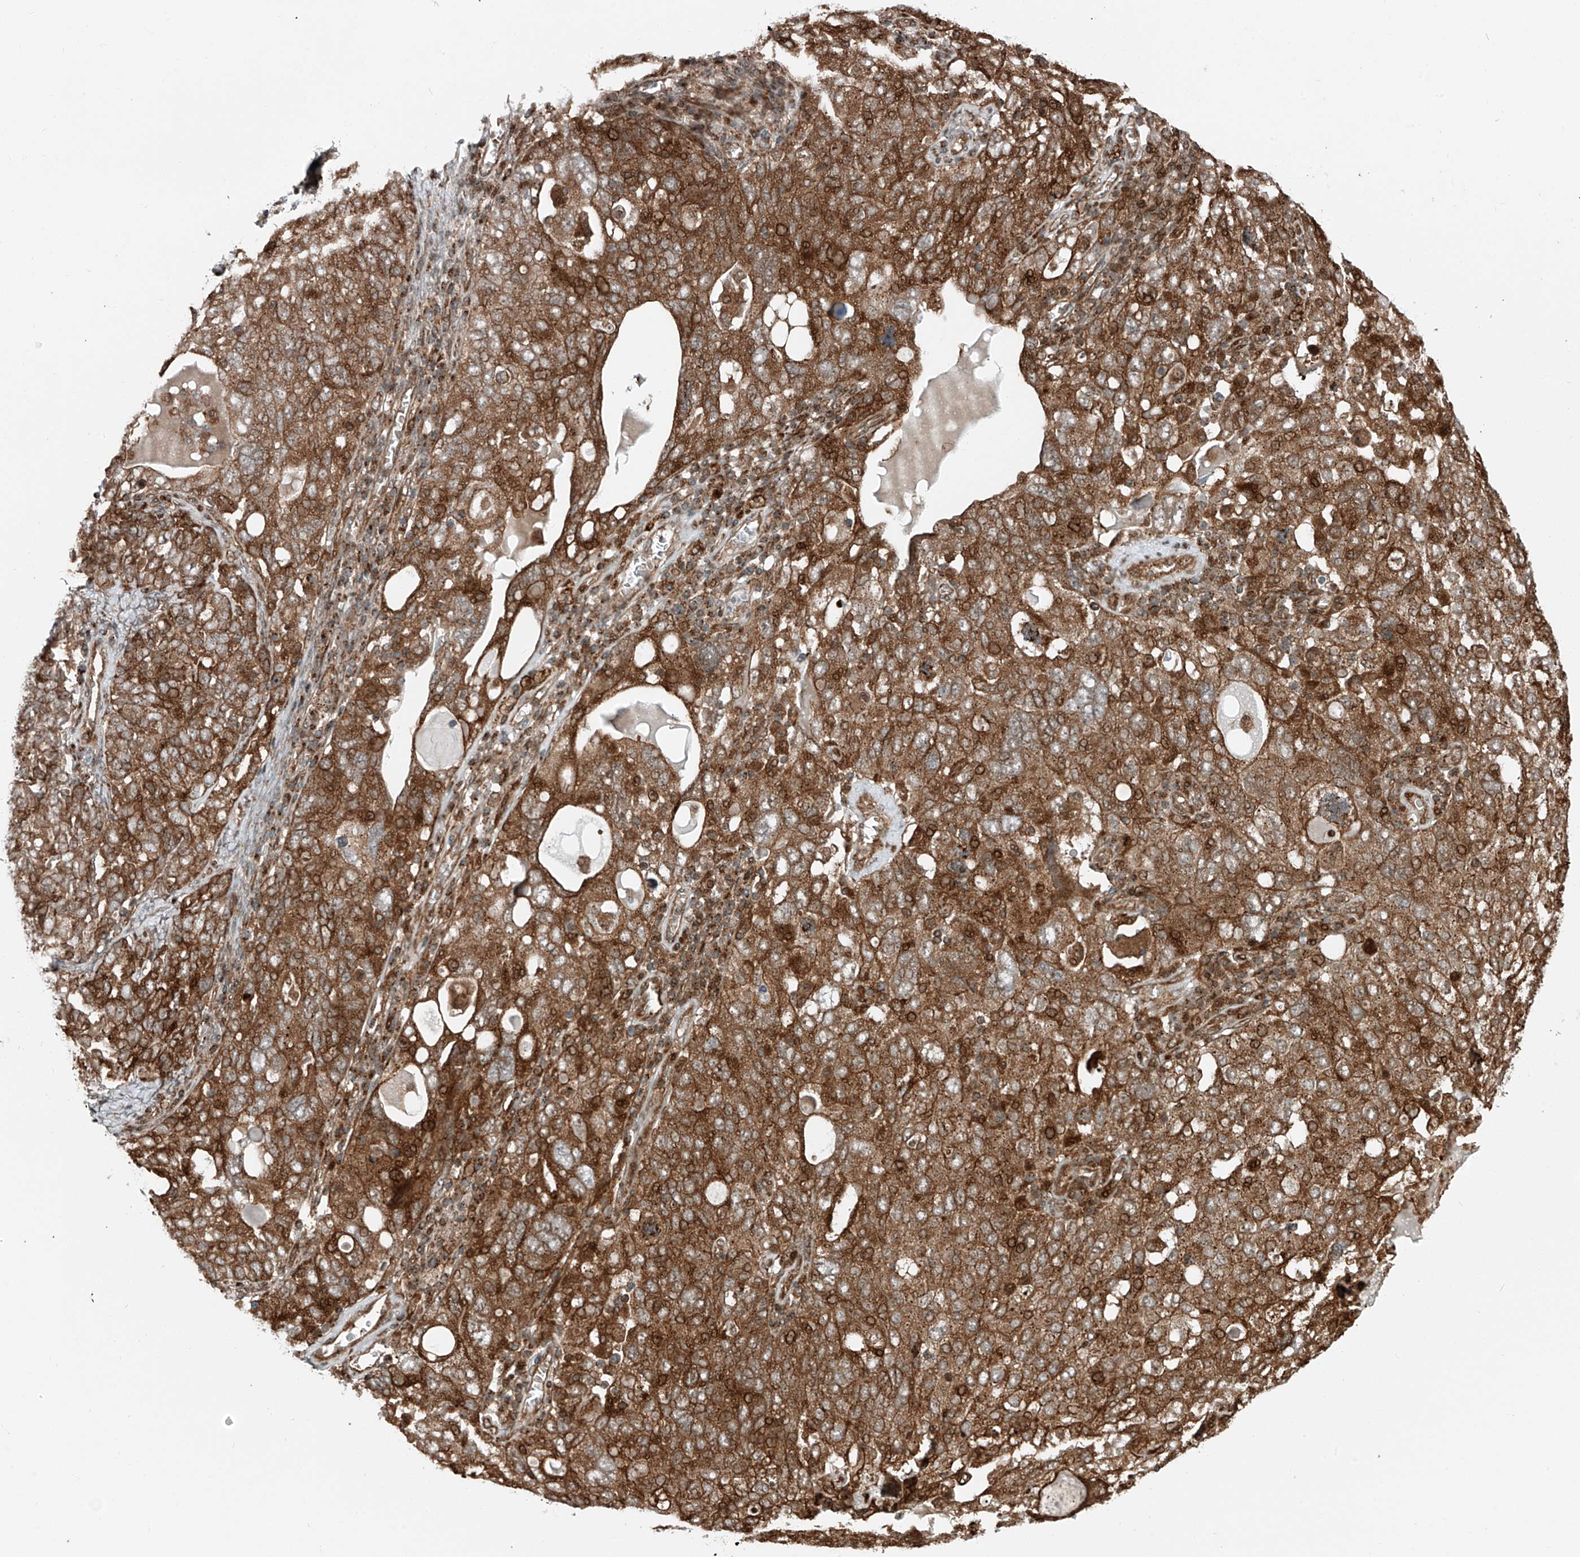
{"staining": {"intensity": "strong", "quantity": ">75%", "location": "cytoplasmic/membranous"}, "tissue": "ovarian cancer", "cell_type": "Tumor cells", "image_type": "cancer", "snomed": [{"axis": "morphology", "description": "Carcinoma, endometroid"}, {"axis": "topography", "description": "Ovary"}], "caption": "Human ovarian cancer stained with a brown dye displays strong cytoplasmic/membranous positive positivity in about >75% of tumor cells.", "gene": "USP48", "patient": {"sex": "female", "age": 62}}